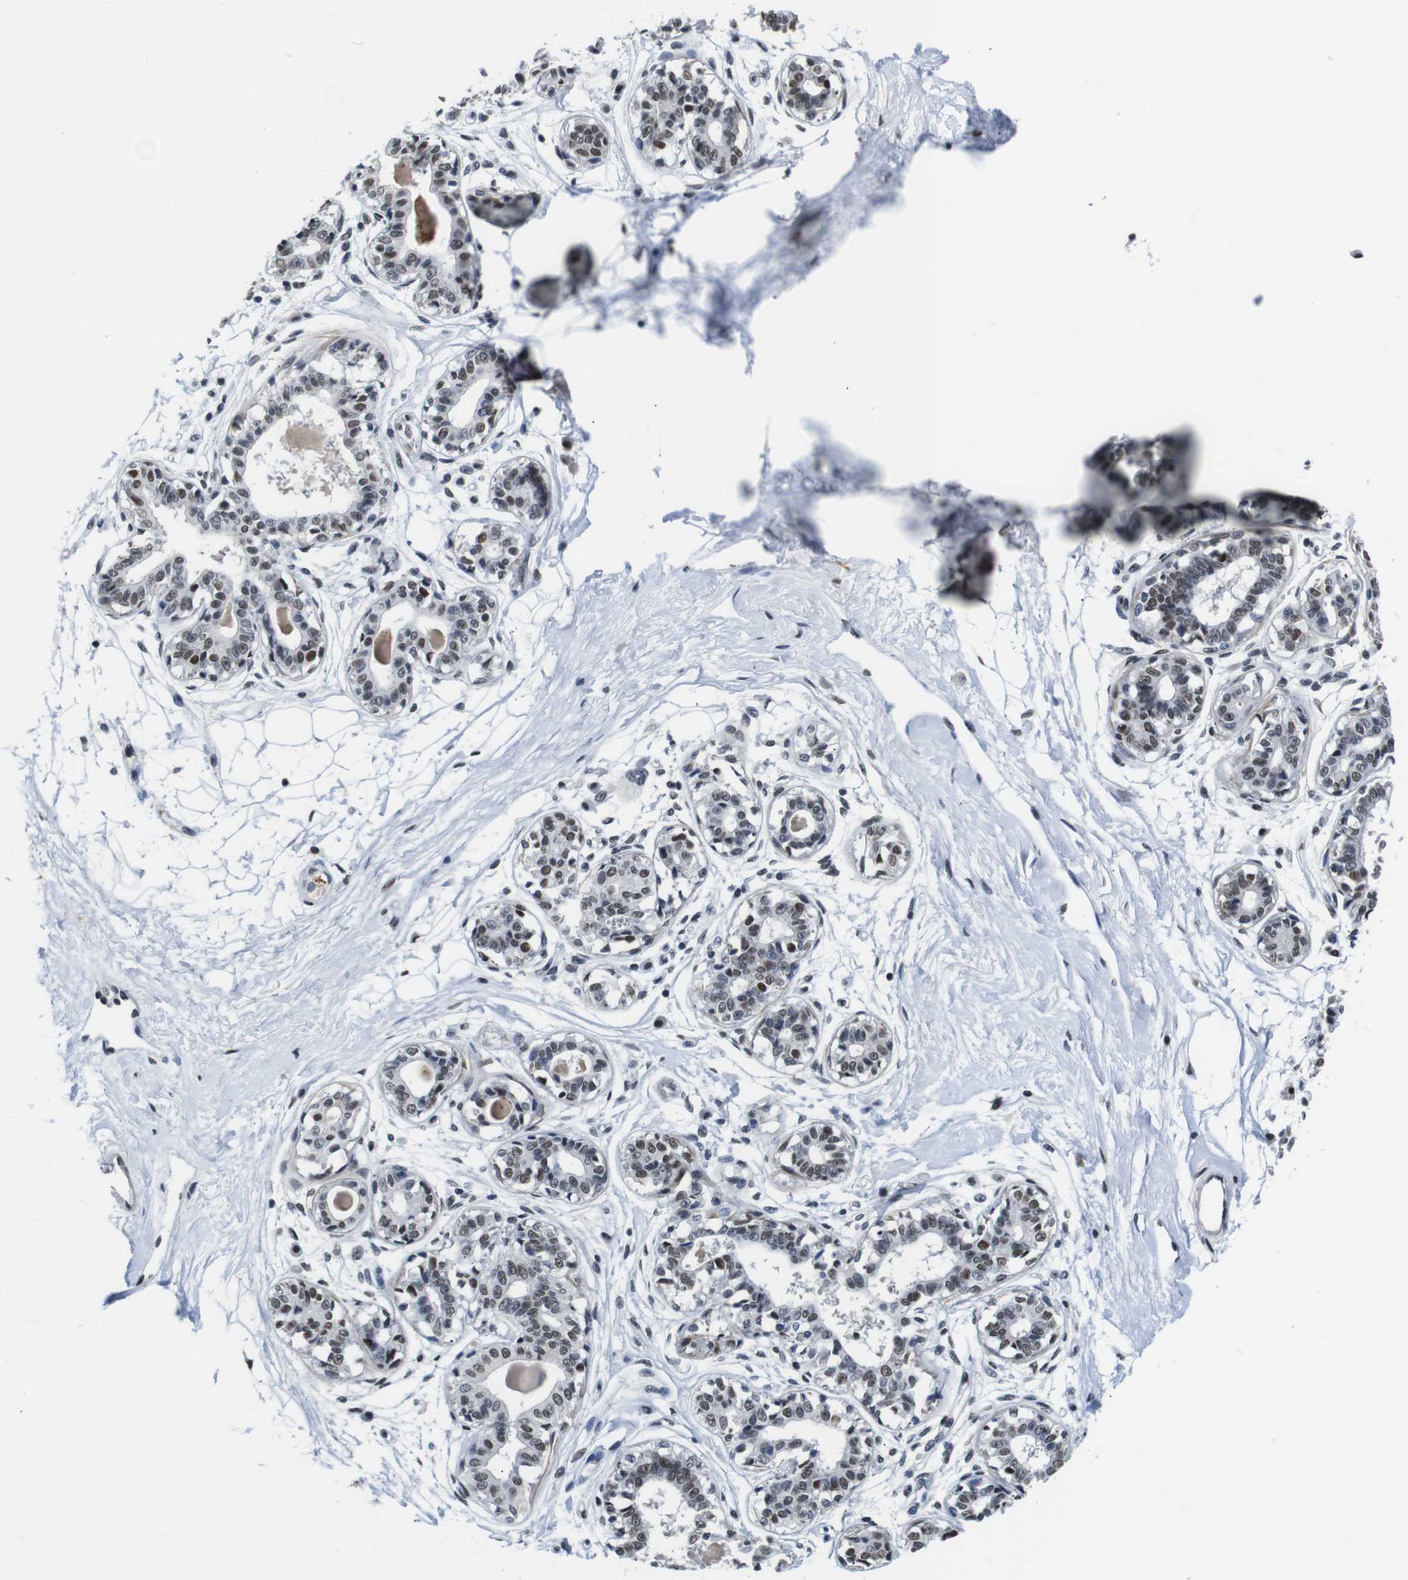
{"staining": {"intensity": "negative", "quantity": "none", "location": "none"}, "tissue": "breast", "cell_type": "Adipocytes", "image_type": "normal", "snomed": [{"axis": "morphology", "description": "Normal tissue, NOS"}, {"axis": "topography", "description": "Breast"}], "caption": "Breast was stained to show a protein in brown. There is no significant expression in adipocytes.", "gene": "ILDR2", "patient": {"sex": "female", "age": 45}}